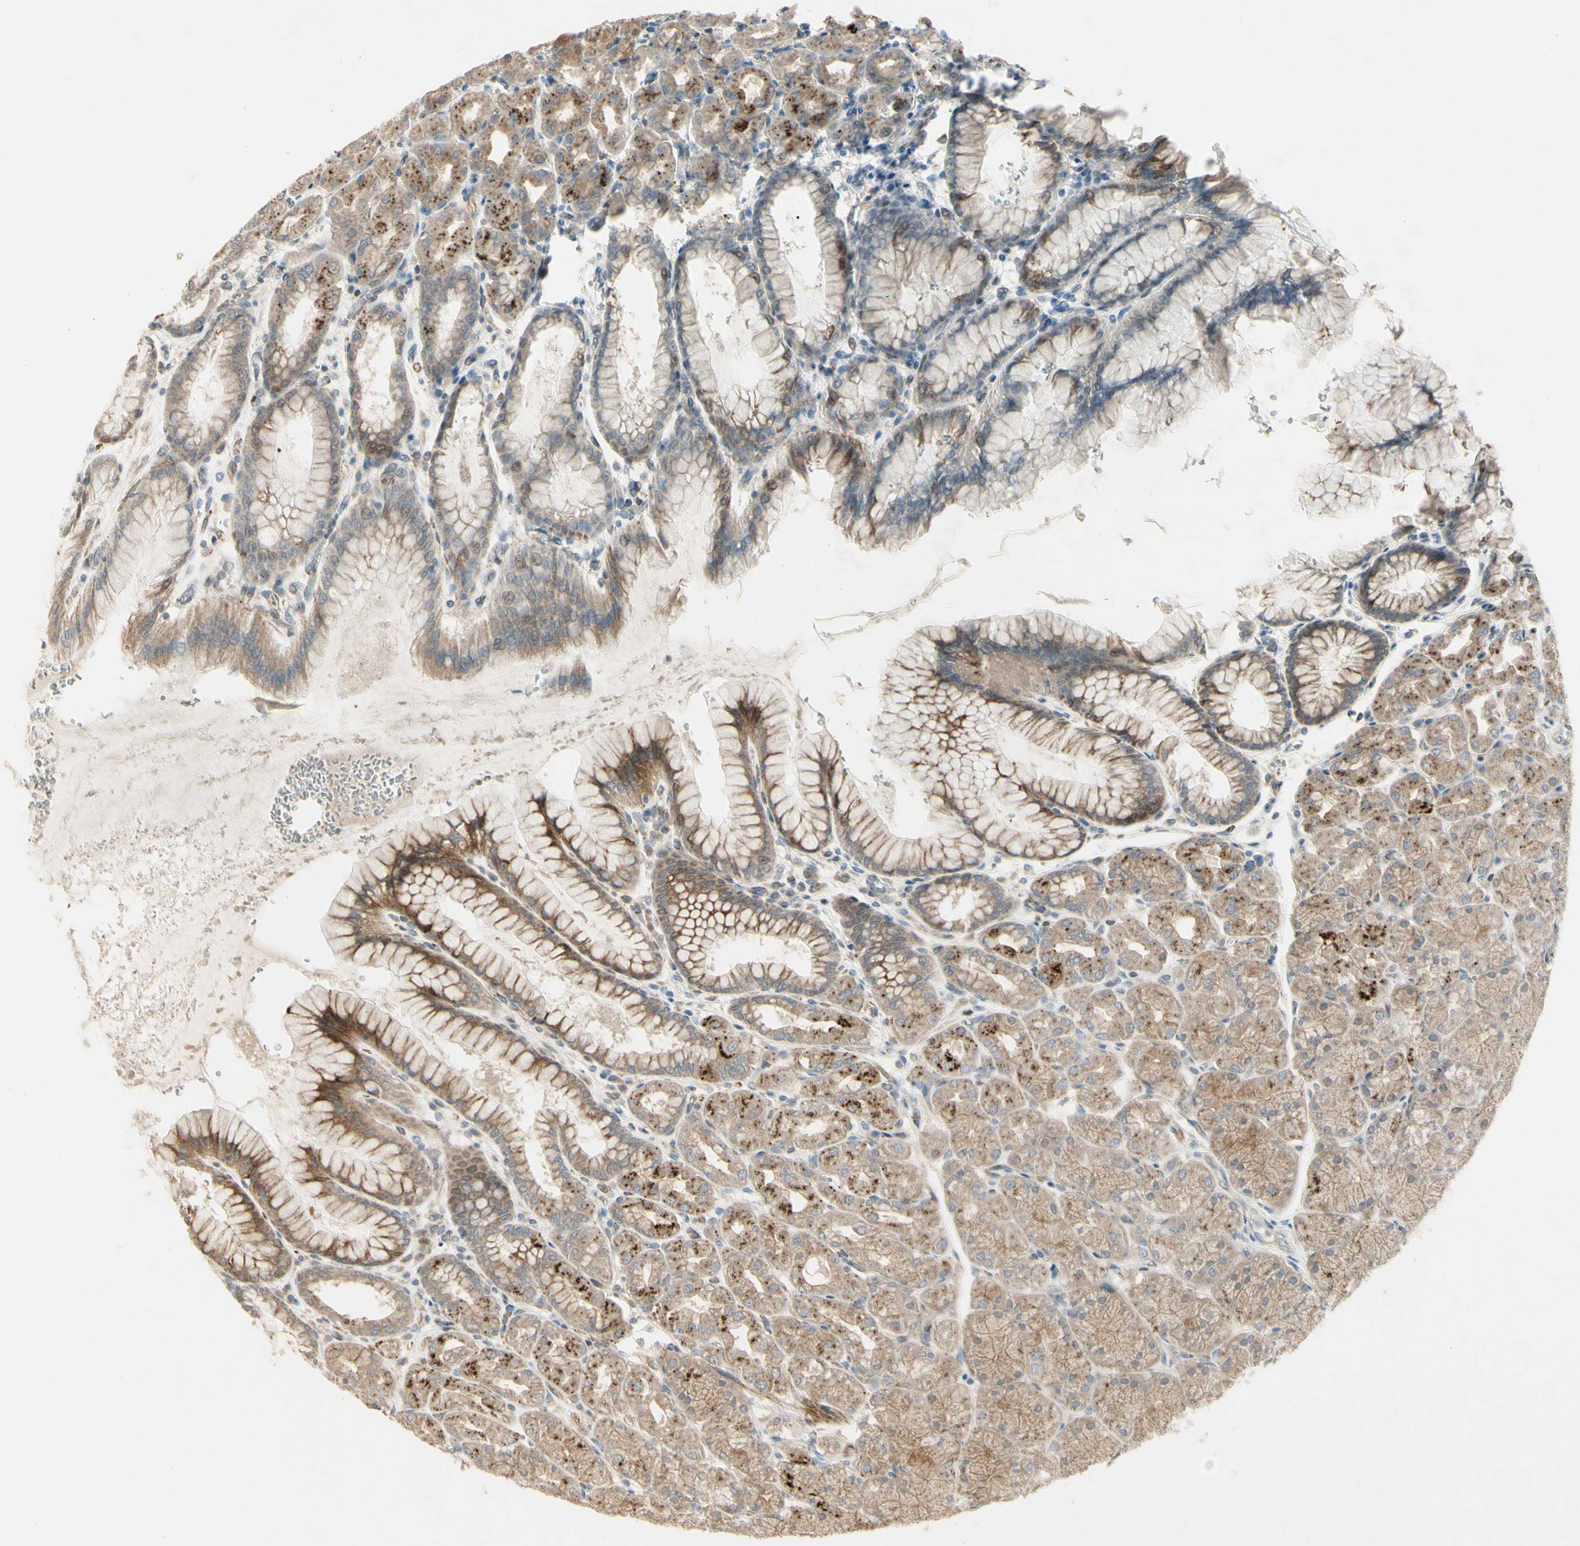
{"staining": {"intensity": "moderate", "quantity": ">75%", "location": "cytoplasmic/membranous"}, "tissue": "stomach", "cell_type": "Glandular cells", "image_type": "normal", "snomed": [{"axis": "morphology", "description": "Normal tissue, NOS"}, {"axis": "topography", "description": "Stomach, upper"}], "caption": "DAB immunohistochemical staining of unremarkable stomach exhibits moderate cytoplasmic/membranous protein positivity in approximately >75% of glandular cells. (Brightfield microscopy of DAB IHC at high magnification).", "gene": "NDFIP1", "patient": {"sex": "female", "age": 56}}